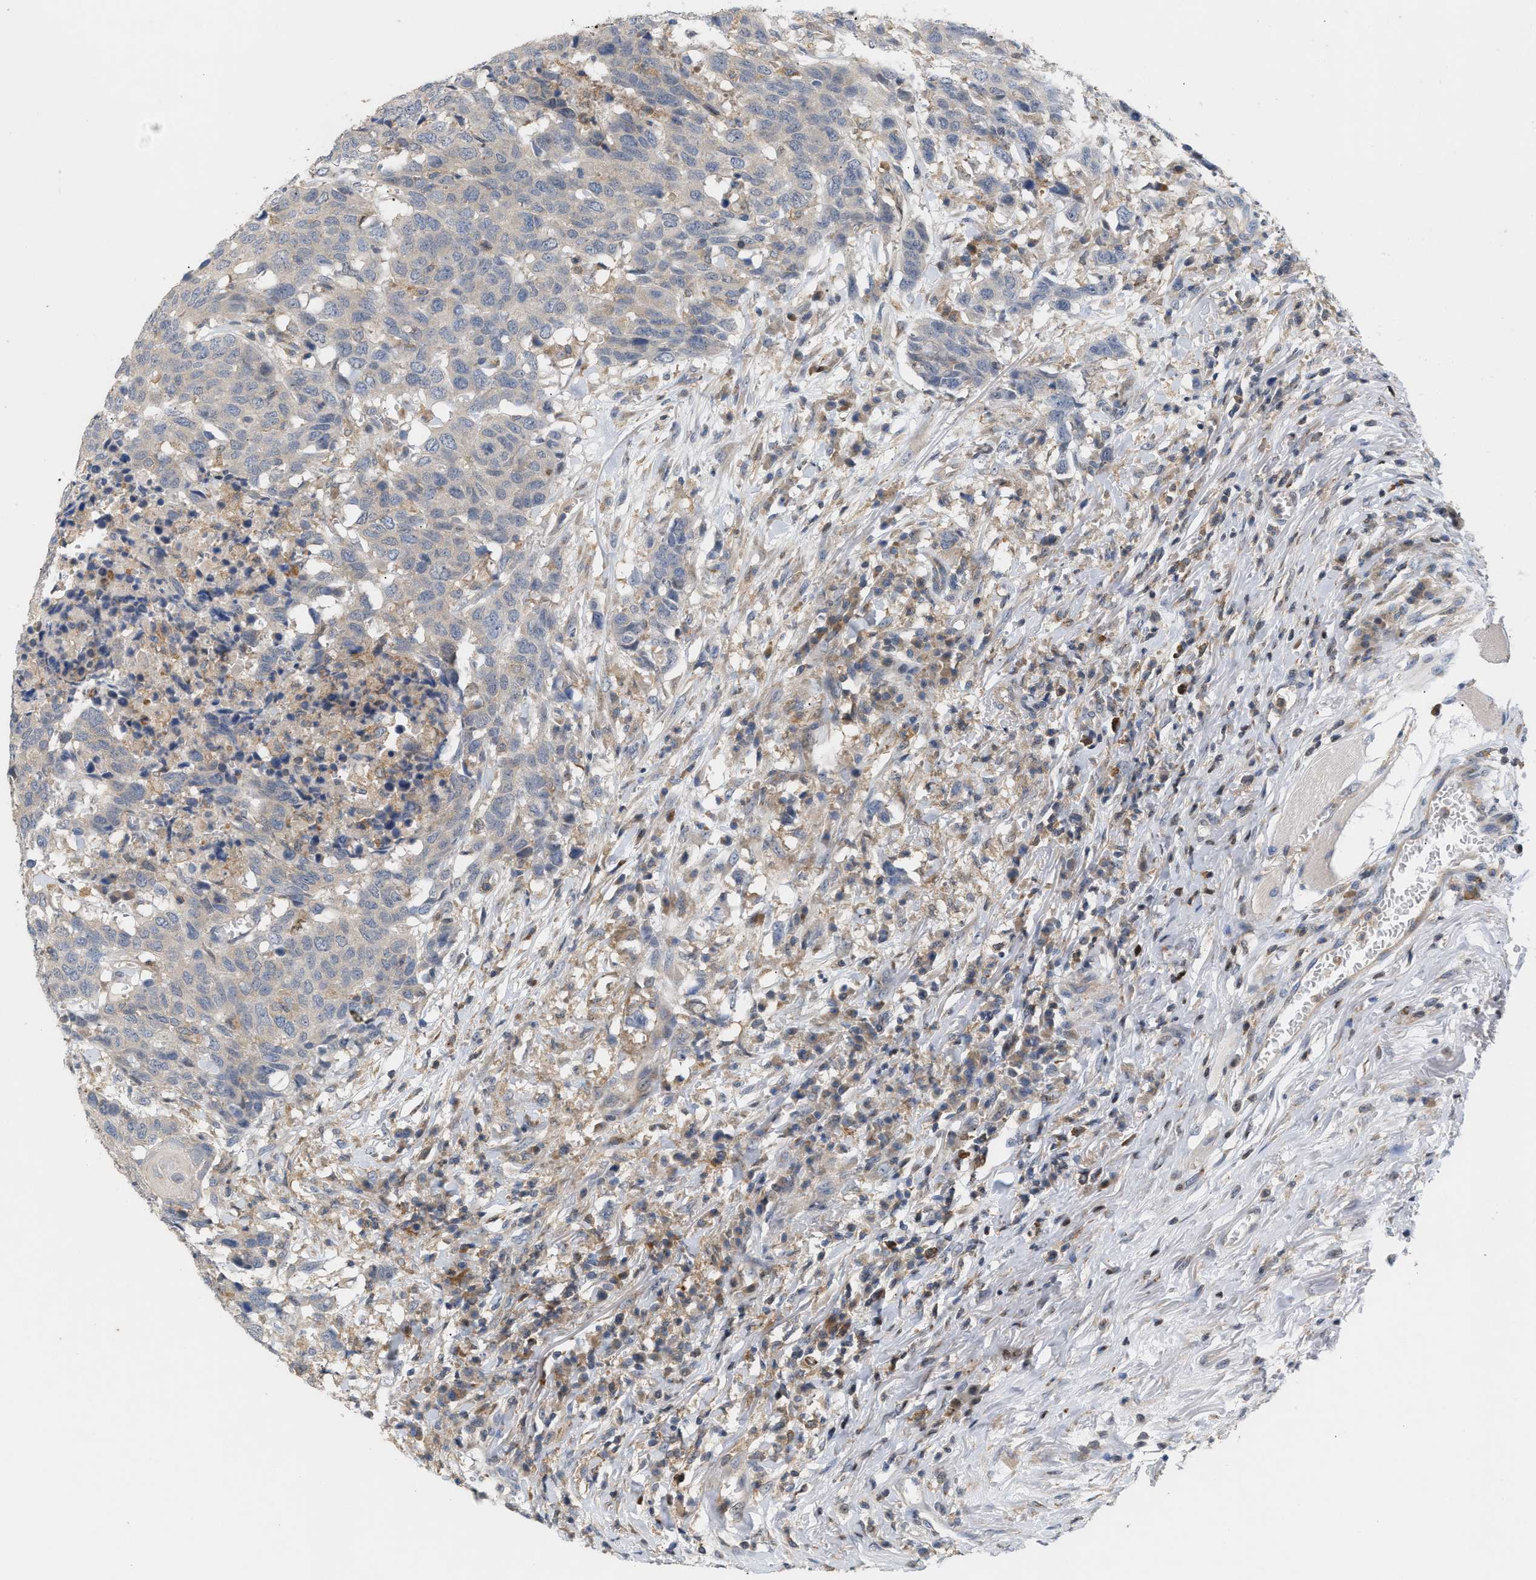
{"staining": {"intensity": "negative", "quantity": "none", "location": "none"}, "tissue": "head and neck cancer", "cell_type": "Tumor cells", "image_type": "cancer", "snomed": [{"axis": "morphology", "description": "Squamous cell carcinoma, NOS"}, {"axis": "topography", "description": "Head-Neck"}], "caption": "The histopathology image shows no staining of tumor cells in head and neck cancer.", "gene": "DBNL", "patient": {"sex": "male", "age": 66}}